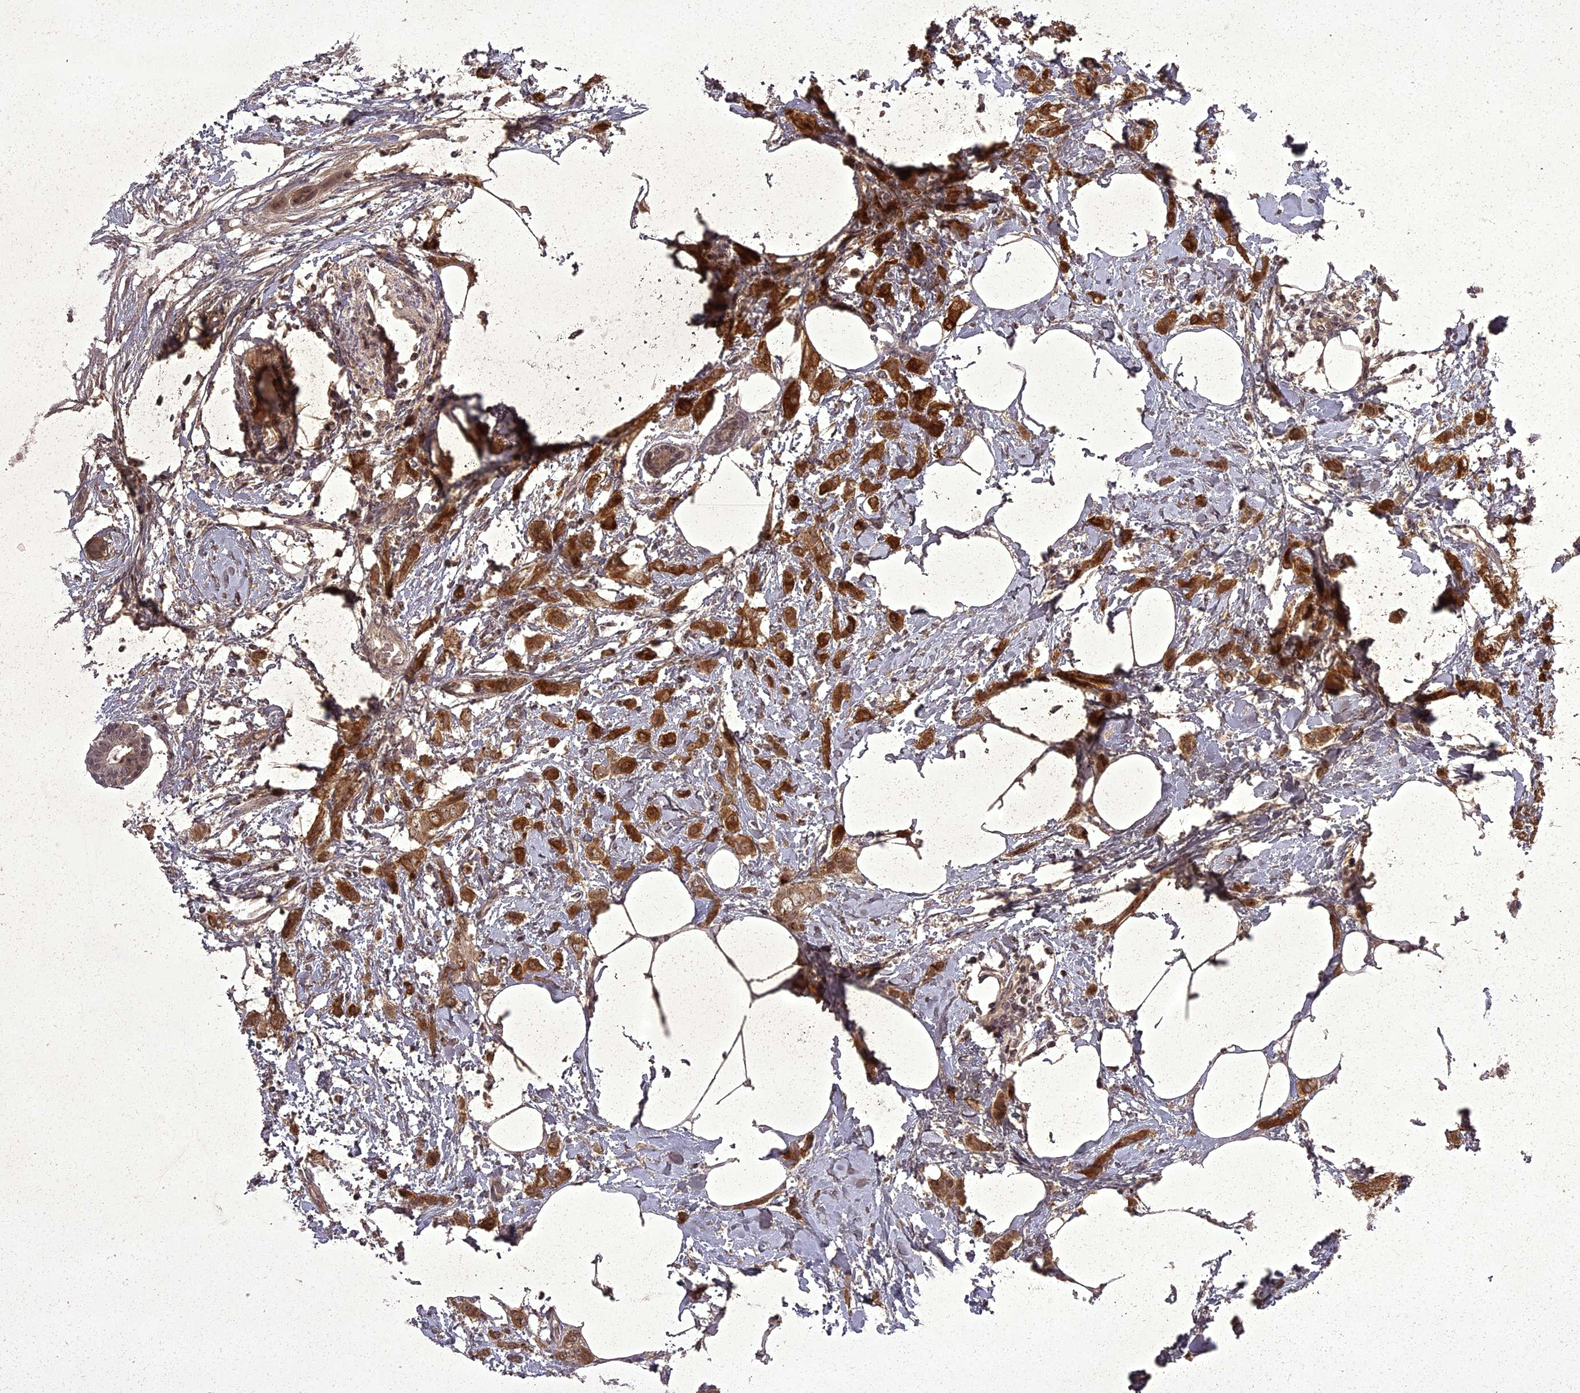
{"staining": {"intensity": "strong", "quantity": ">75%", "location": "cytoplasmic/membranous,nuclear"}, "tissue": "breast cancer", "cell_type": "Tumor cells", "image_type": "cancer", "snomed": [{"axis": "morphology", "description": "Duct carcinoma"}, {"axis": "topography", "description": "Breast"}], "caption": "Immunohistochemistry (IHC) of human breast cancer reveals high levels of strong cytoplasmic/membranous and nuclear staining in approximately >75% of tumor cells. (Brightfield microscopy of DAB IHC at high magnification).", "gene": "ING5", "patient": {"sex": "female", "age": 72}}